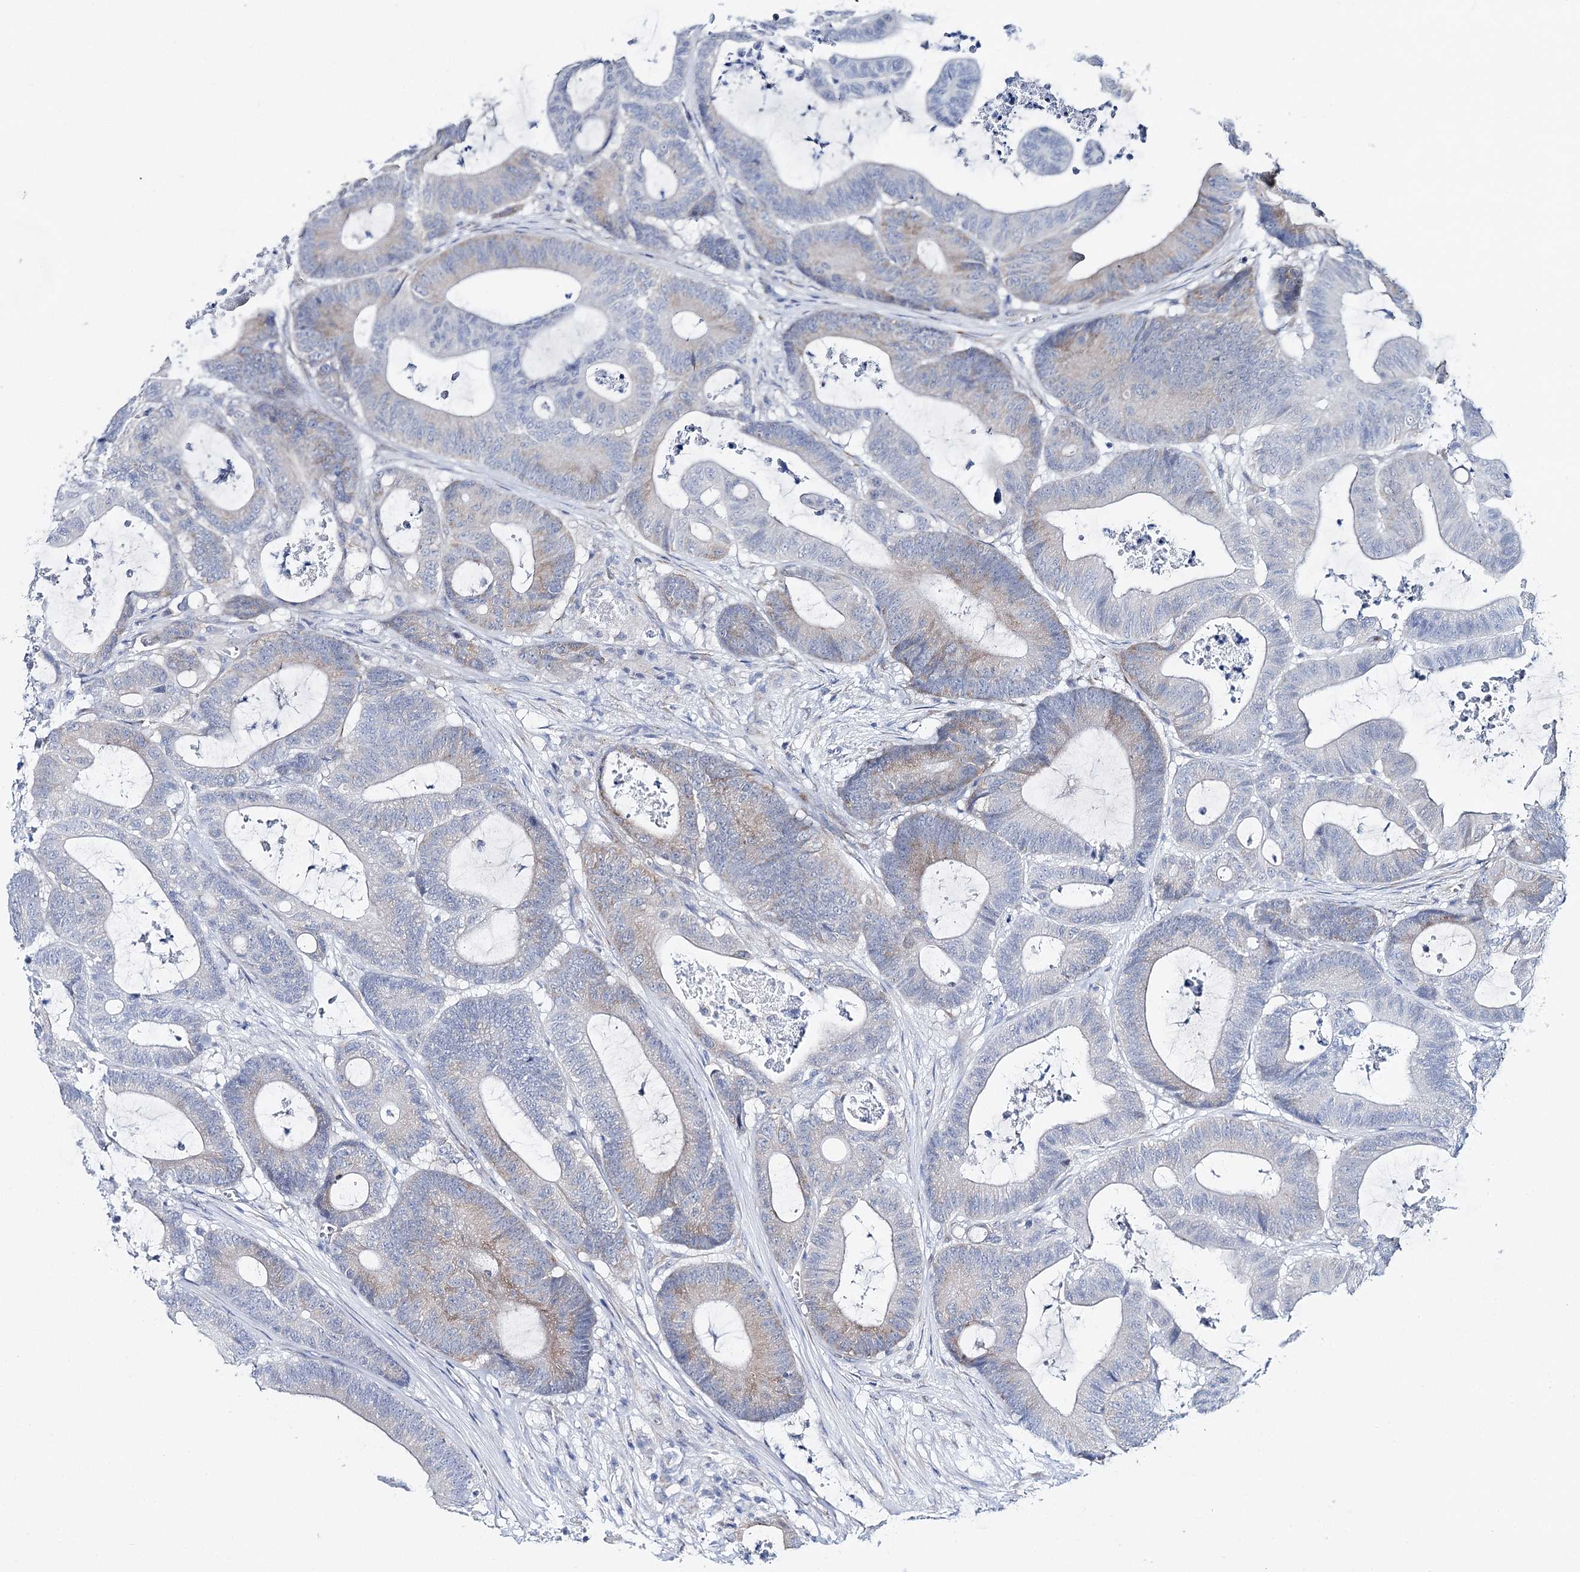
{"staining": {"intensity": "moderate", "quantity": "<25%", "location": "cytoplasmic/membranous"}, "tissue": "colorectal cancer", "cell_type": "Tumor cells", "image_type": "cancer", "snomed": [{"axis": "morphology", "description": "Adenocarcinoma, NOS"}, {"axis": "topography", "description": "Colon"}], "caption": "This photomicrograph demonstrates IHC staining of colorectal cancer, with low moderate cytoplasmic/membranous positivity in about <25% of tumor cells.", "gene": "CSN3", "patient": {"sex": "female", "age": 84}}